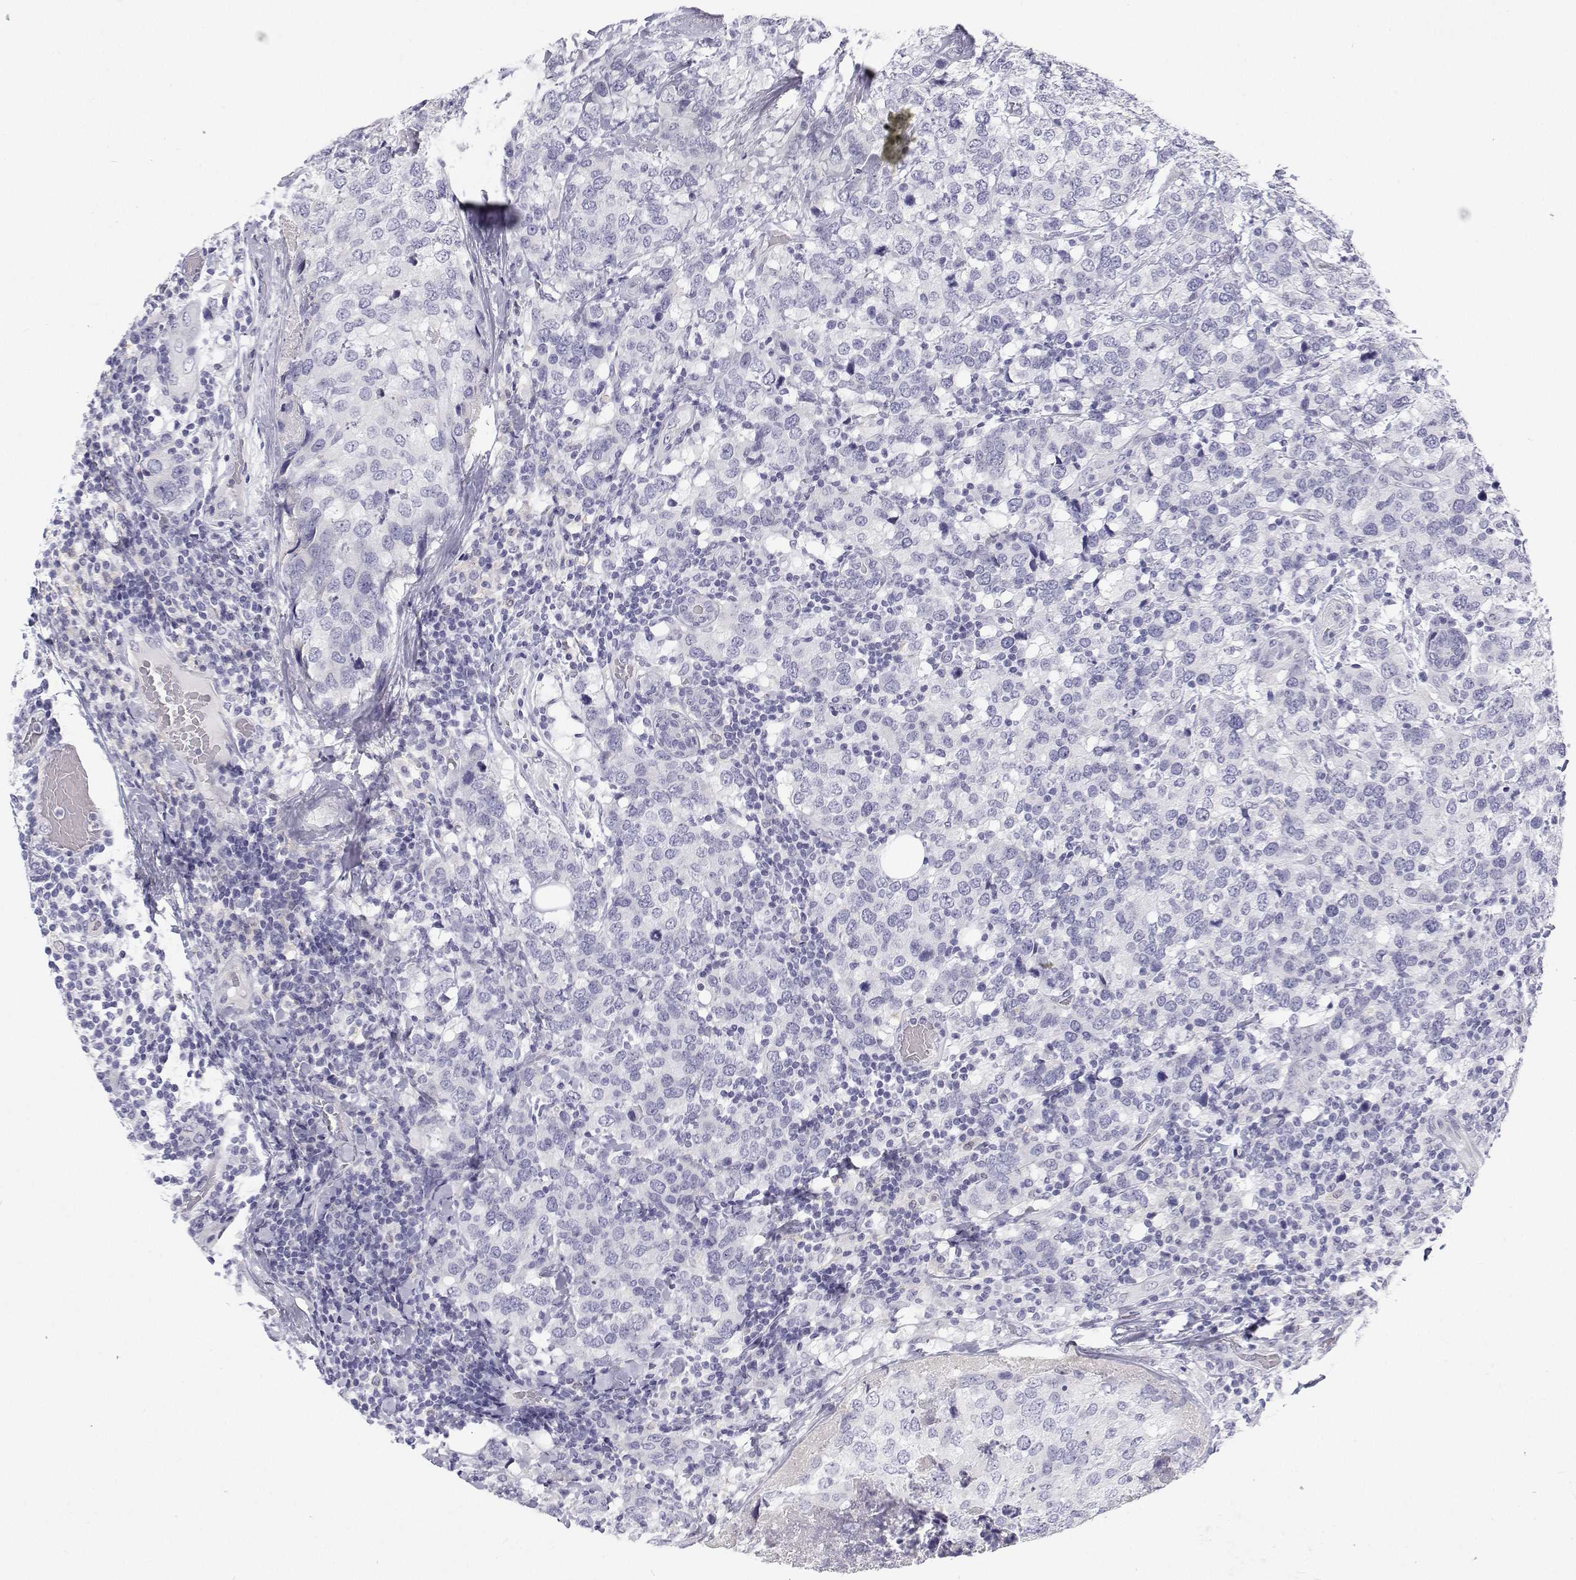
{"staining": {"intensity": "negative", "quantity": "none", "location": "none"}, "tissue": "breast cancer", "cell_type": "Tumor cells", "image_type": "cancer", "snomed": [{"axis": "morphology", "description": "Lobular carcinoma"}, {"axis": "topography", "description": "Breast"}], "caption": "Tumor cells show no significant protein staining in breast cancer (lobular carcinoma). The staining is performed using DAB brown chromogen with nuclei counter-stained in using hematoxylin.", "gene": "TTN", "patient": {"sex": "female", "age": 59}}